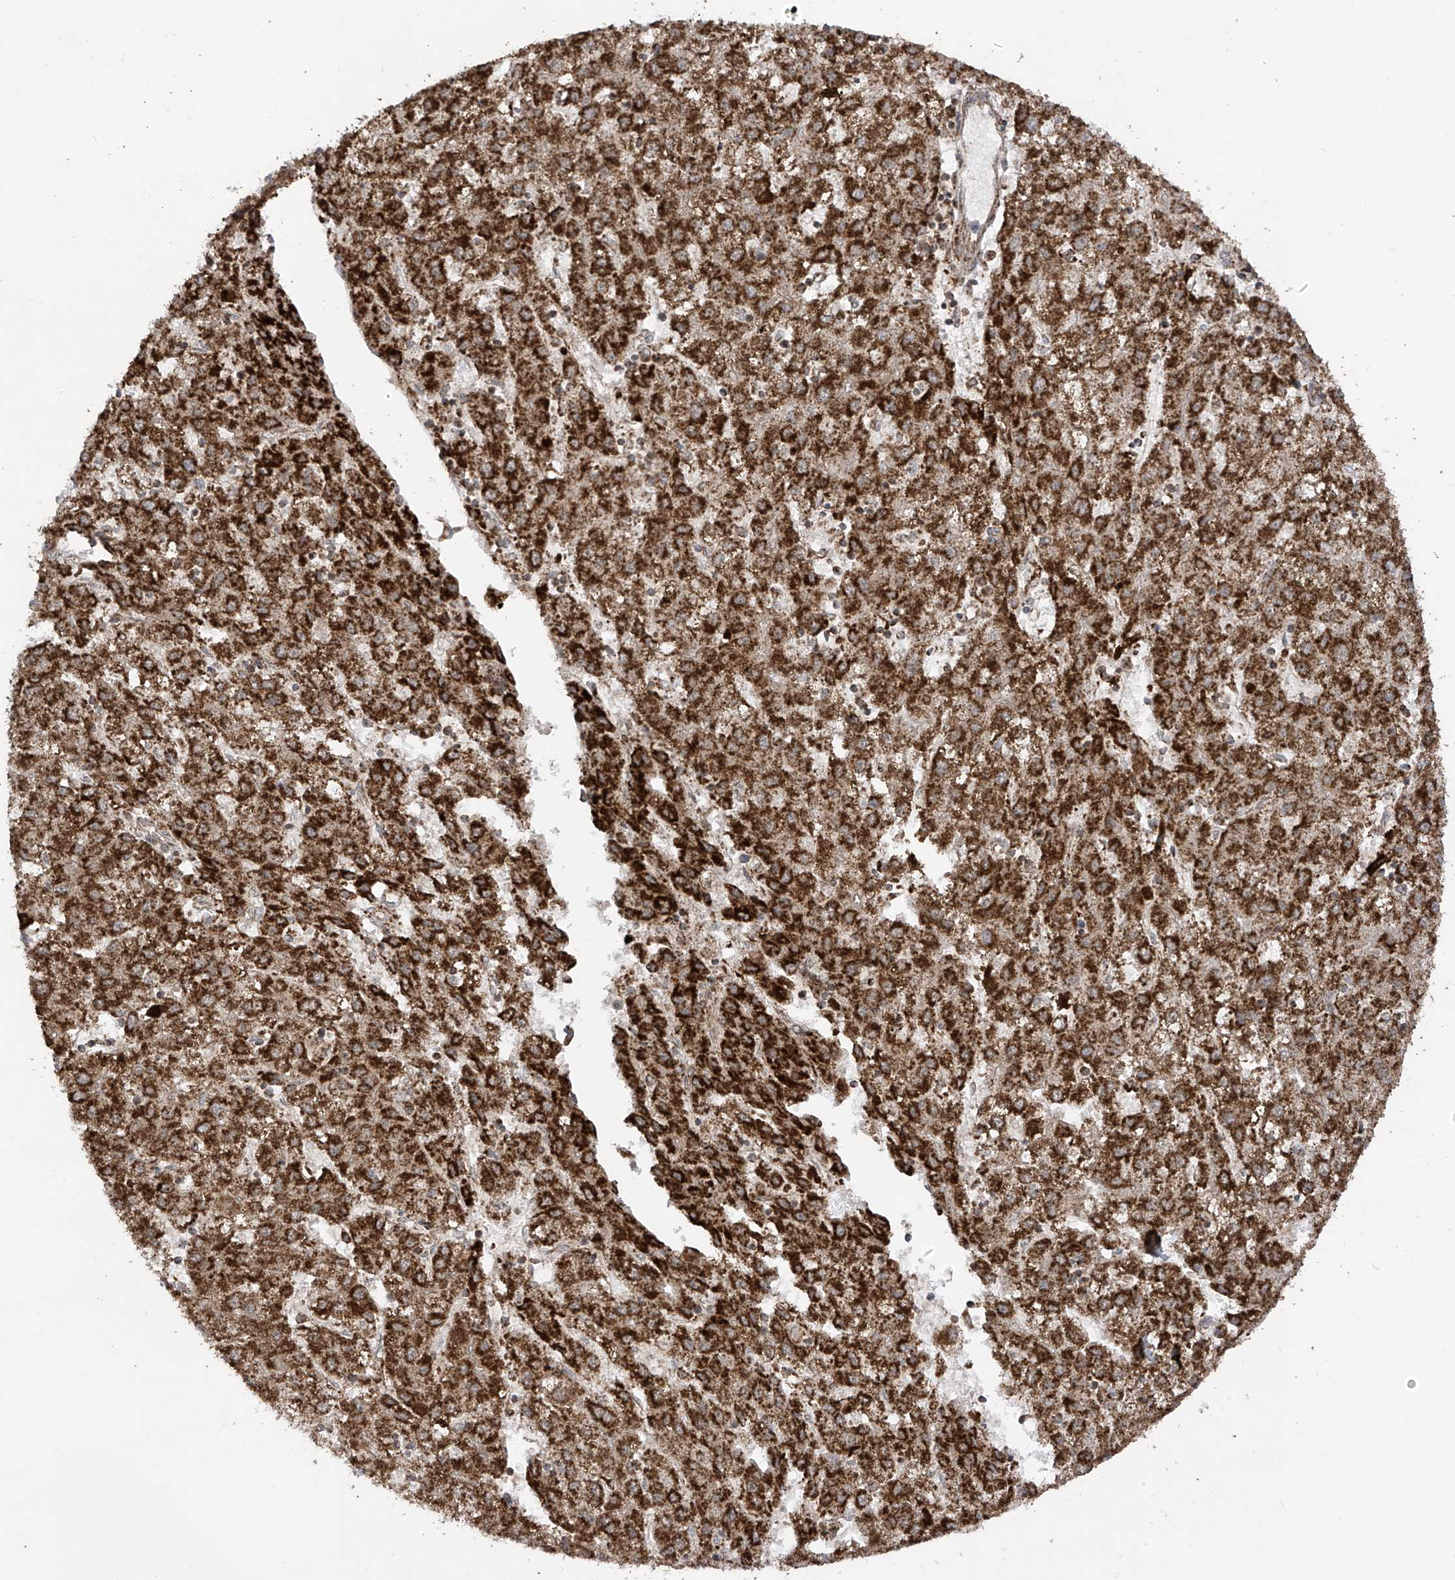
{"staining": {"intensity": "strong", "quantity": ">75%", "location": "cytoplasmic/membranous"}, "tissue": "liver cancer", "cell_type": "Tumor cells", "image_type": "cancer", "snomed": [{"axis": "morphology", "description": "Carcinoma, Hepatocellular, NOS"}, {"axis": "topography", "description": "Liver"}], "caption": "About >75% of tumor cells in human liver hepatocellular carcinoma display strong cytoplasmic/membranous protein staining as visualized by brown immunohistochemical staining.", "gene": "REPS1", "patient": {"sex": "male", "age": 72}}